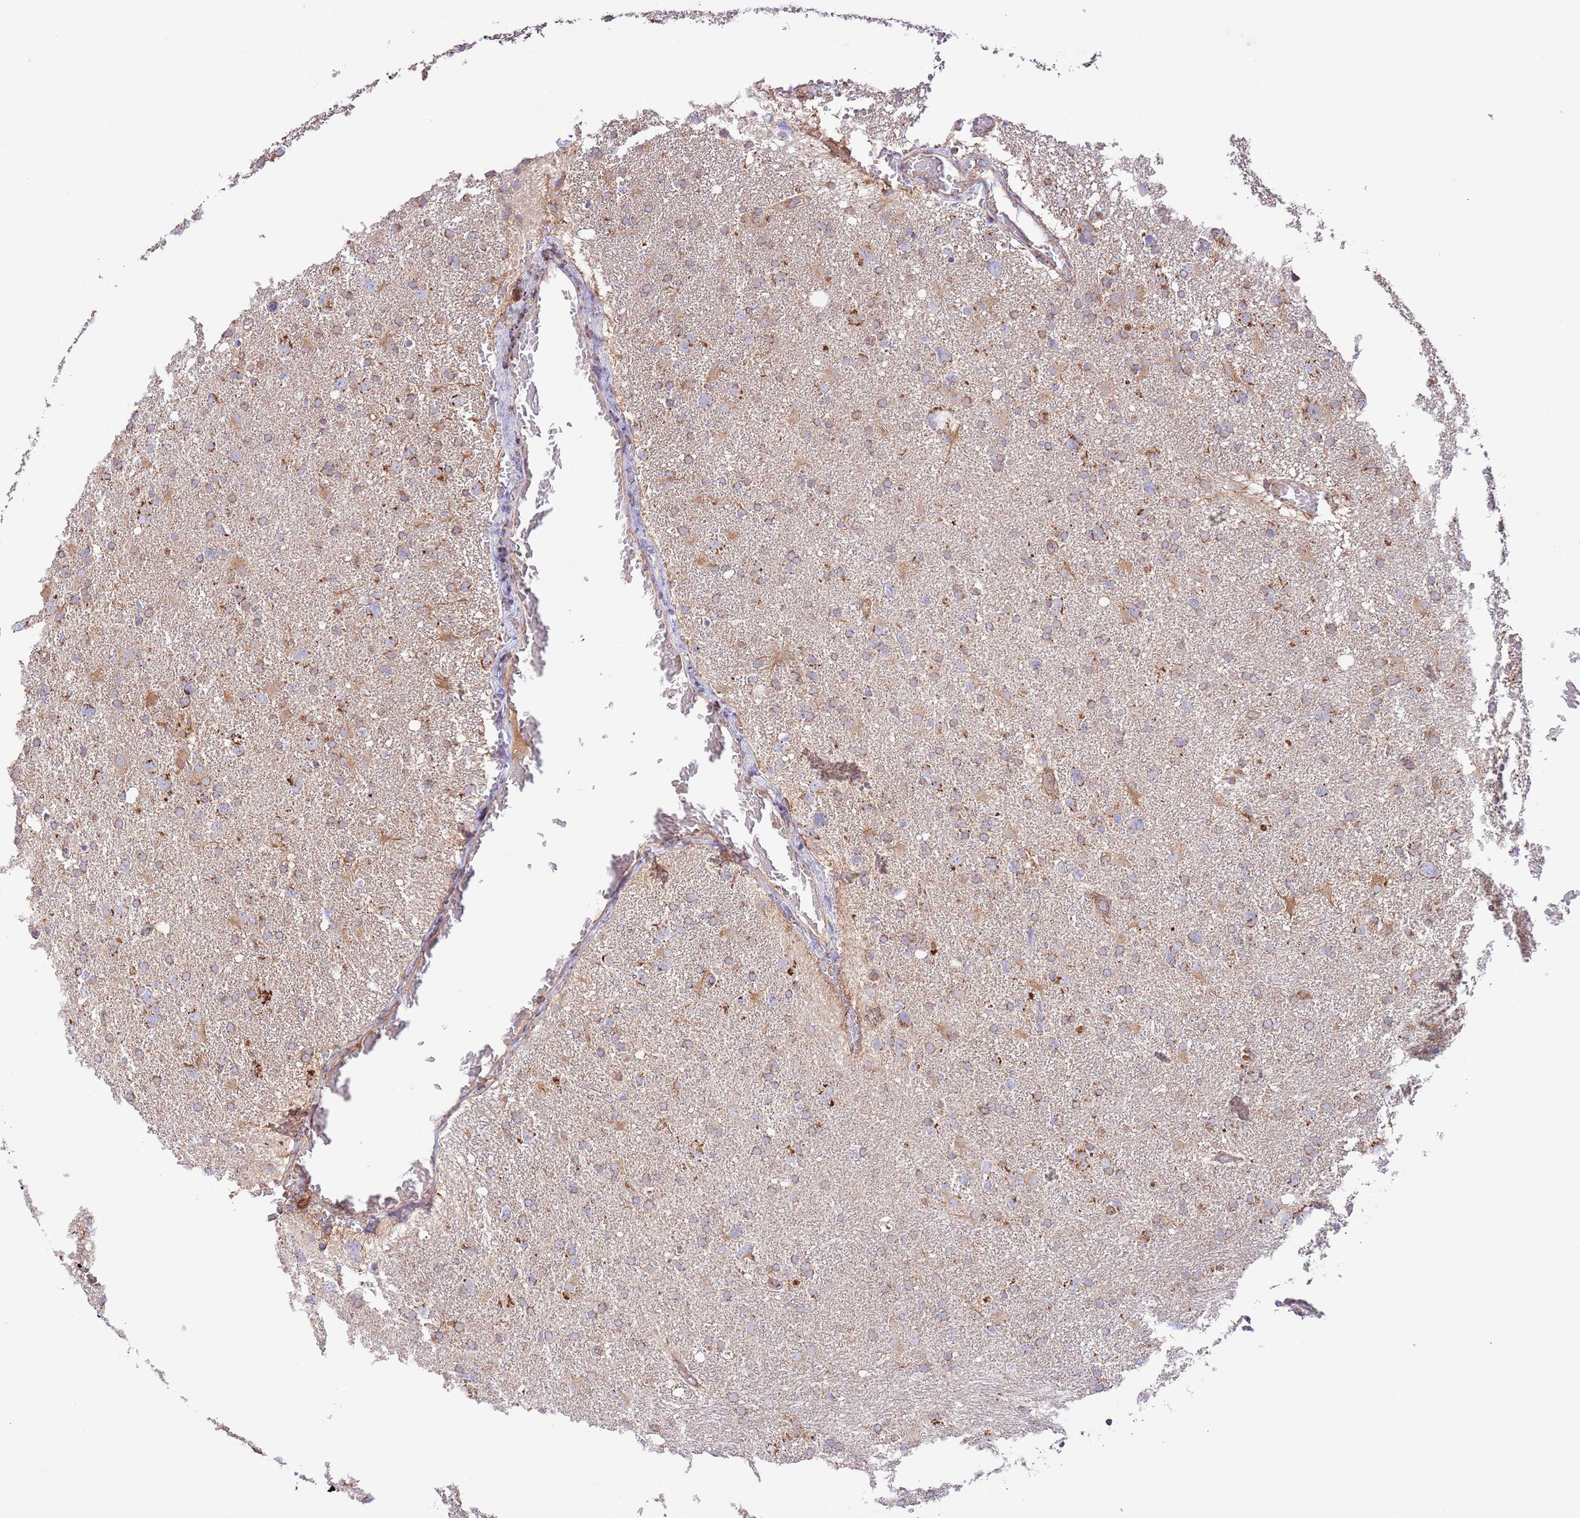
{"staining": {"intensity": "moderate", "quantity": ">75%", "location": "cytoplasmic/membranous"}, "tissue": "glioma", "cell_type": "Tumor cells", "image_type": "cancer", "snomed": [{"axis": "morphology", "description": "Glioma, malignant, High grade"}, {"axis": "topography", "description": "Brain"}], "caption": "Protein expression analysis of human malignant high-grade glioma reveals moderate cytoplasmic/membranous positivity in approximately >75% of tumor cells.", "gene": "DNAJA3", "patient": {"sex": "male", "age": 61}}